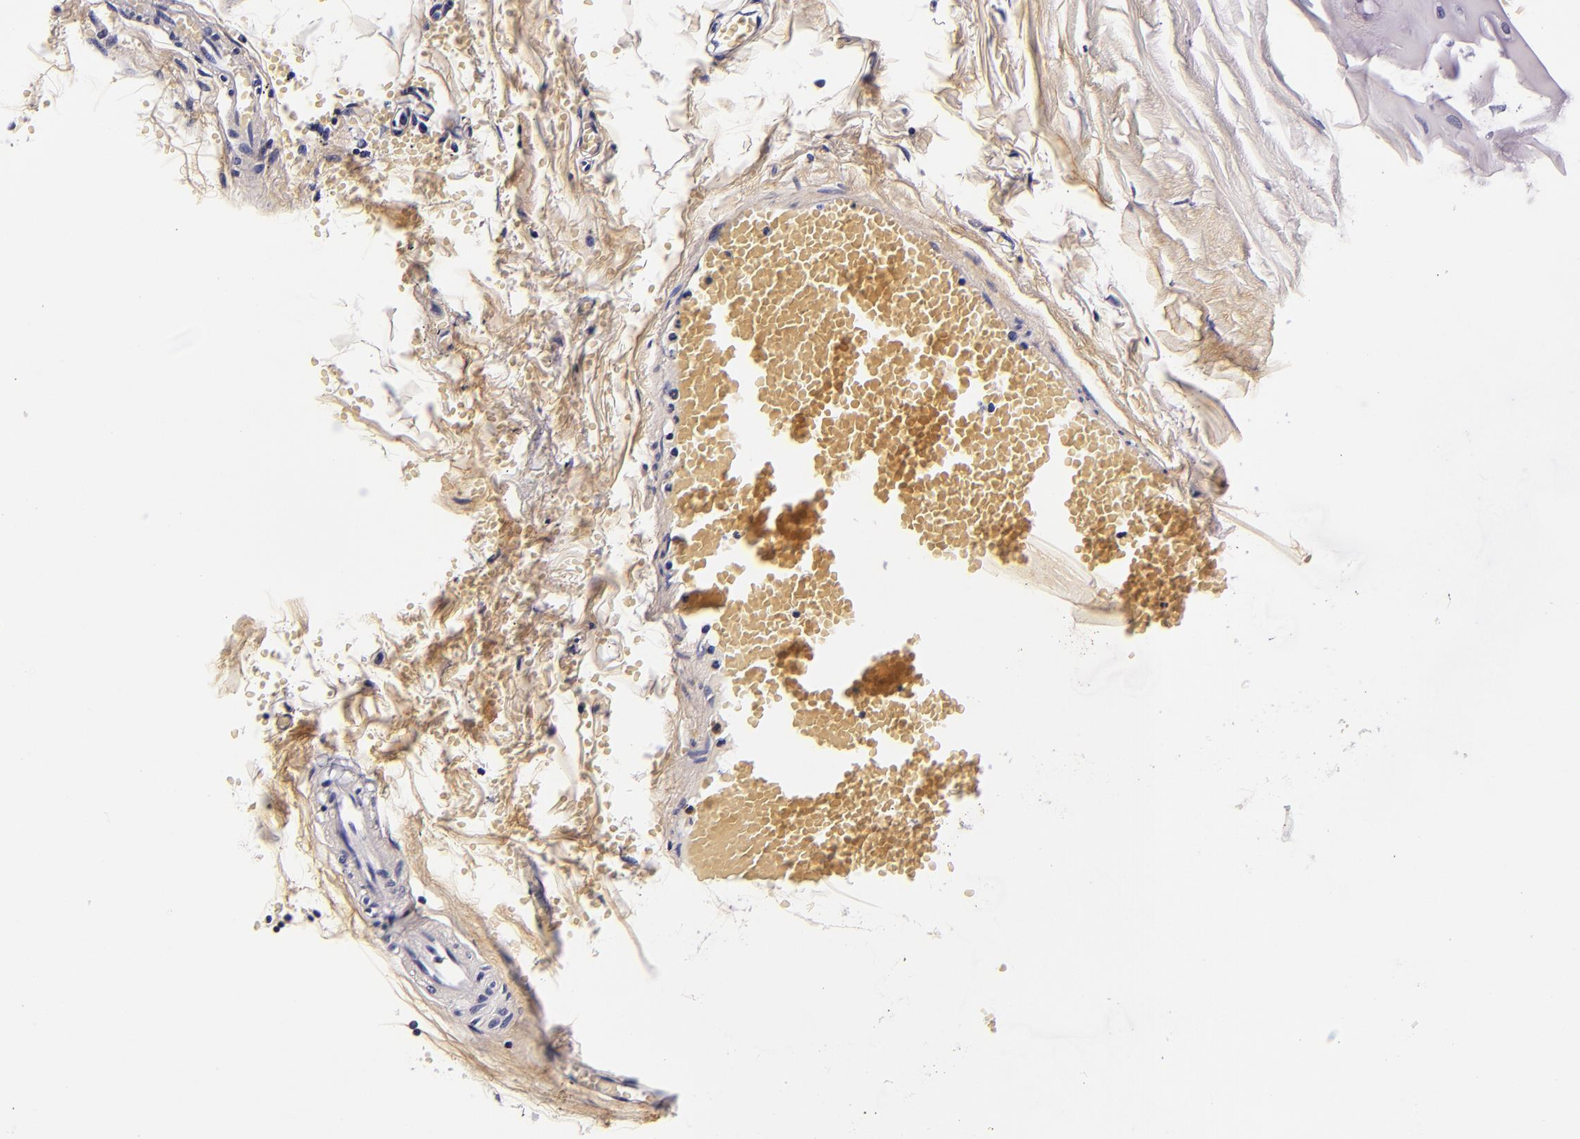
{"staining": {"intensity": "weak", "quantity": "25%-75%", "location": "cytoplasmic/membranous"}, "tissue": "adipose tissue", "cell_type": "Adipocytes", "image_type": "normal", "snomed": [{"axis": "morphology", "description": "Normal tissue, NOS"}, {"axis": "topography", "description": "Bronchus"}, {"axis": "topography", "description": "Lung"}], "caption": "The histopathology image demonstrates staining of normal adipose tissue, revealing weak cytoplasmic/membranous protein expression (brown color) within adipocytes. The staining is performed using DAB brown chromogen to label protein expression. The nuclei are counter-stained blue using hematoxylin.", "gene": "FBN1", "patient": {"sex": "female", "age": 56}}